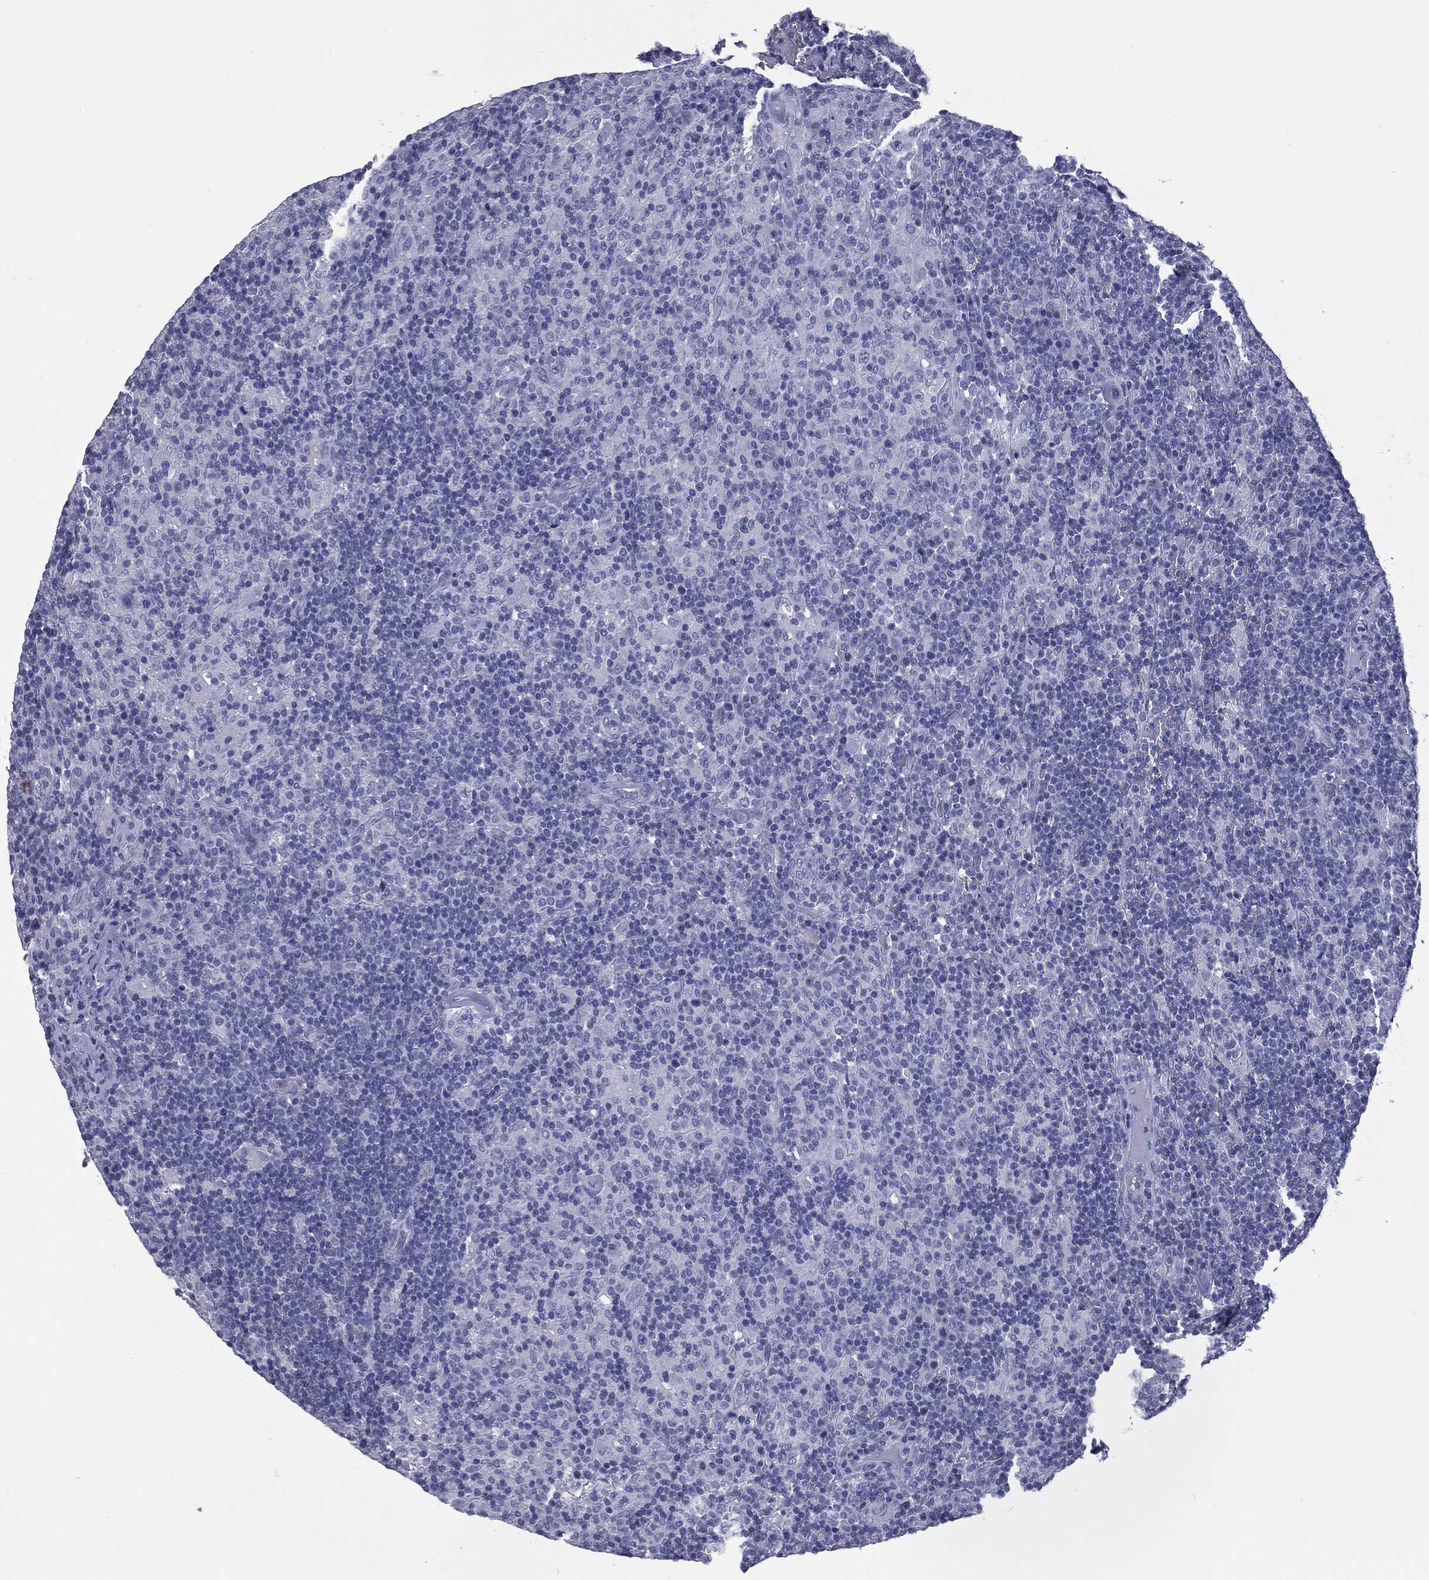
{"staining": {"intensity": "negative", "quantity": "none", "location": "none"}, "tissue": "lymphoma", "cell_type": "Tumor cells", "image_type": "cancer", "snomed": [{"axis": "morphology", "description": "Hodgkin's disease, NOS"}, {"axis": "topography", "description": "Lymph node"}], "caption": "There is no significant expression in tumor cells of lymphoma.", "gene": "TSHB", "patient": {"sex": "male", "age": 70}}